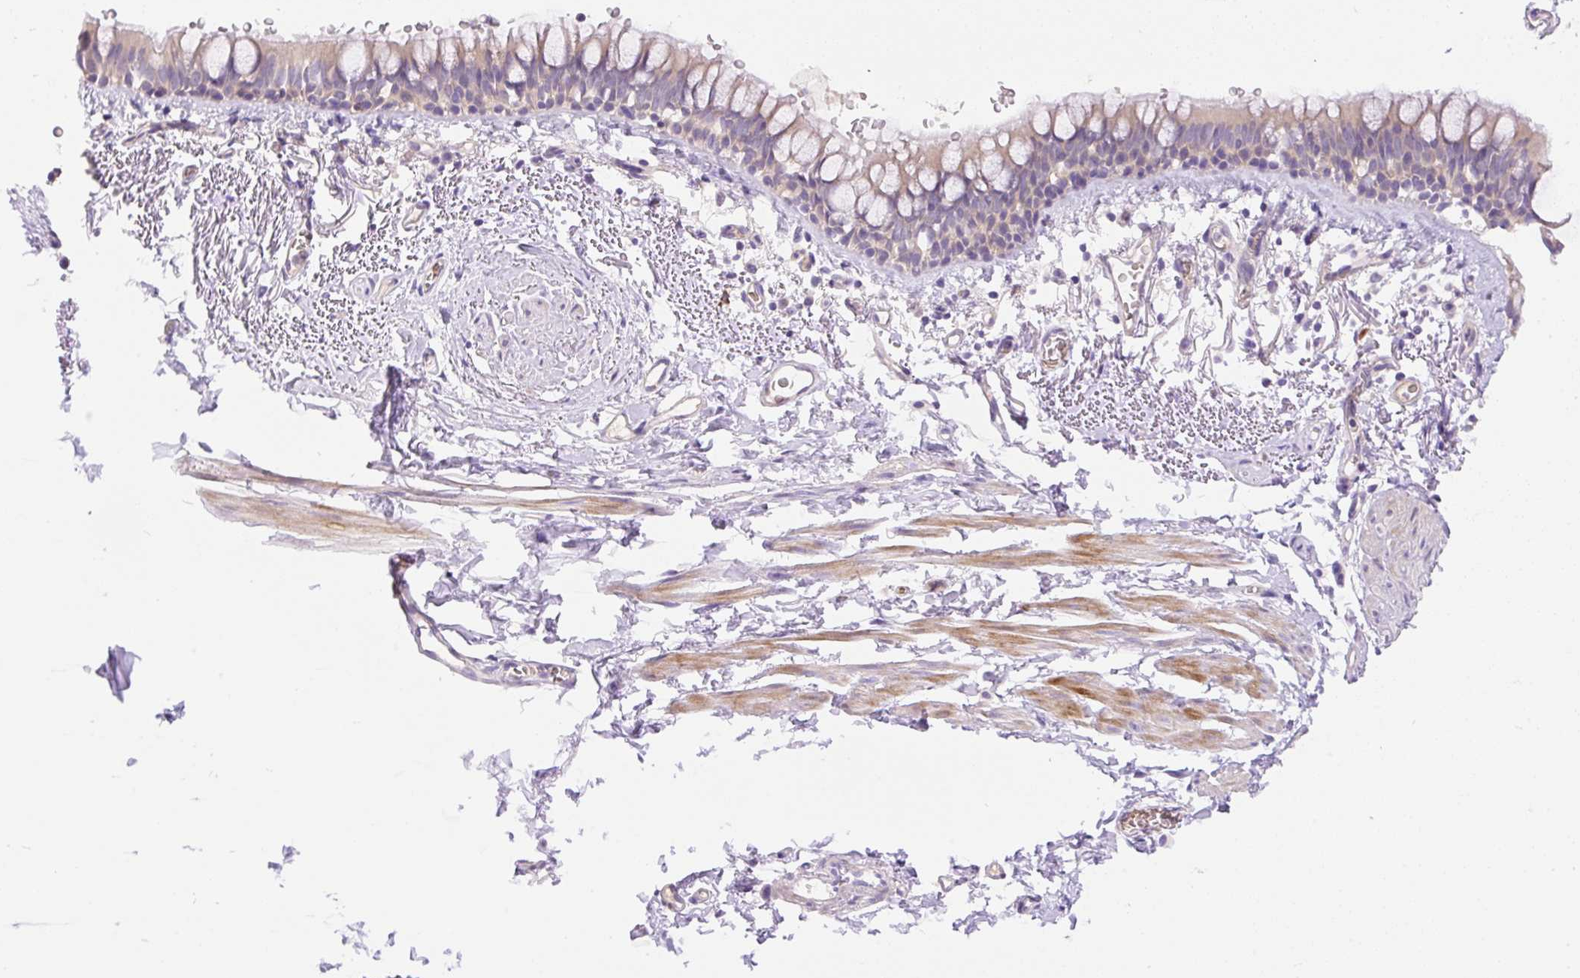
{"staining": {"intensity": "weak", "quantity": "25%-75%", "location": "cytoplasmic/membranous"}, "tissue": "bronchus", "cell_type": "Respiratory epithelial cells", "image_type": "normal", "snomed": [{"axis": "morphology", "description": "Normal tissue, NOS"}, {"axis": "topography", "description": "Bronchus"}], "caption": "A high-resolution histopathology image shows IHC staining of benign bronchus, which reveals weak cytoplasmic/membranous positivity in approximately 25%-75% of respiratory epithelial cells.", "gene": "LHFPL5", "patient": {"sex": "male", "age": 67}}